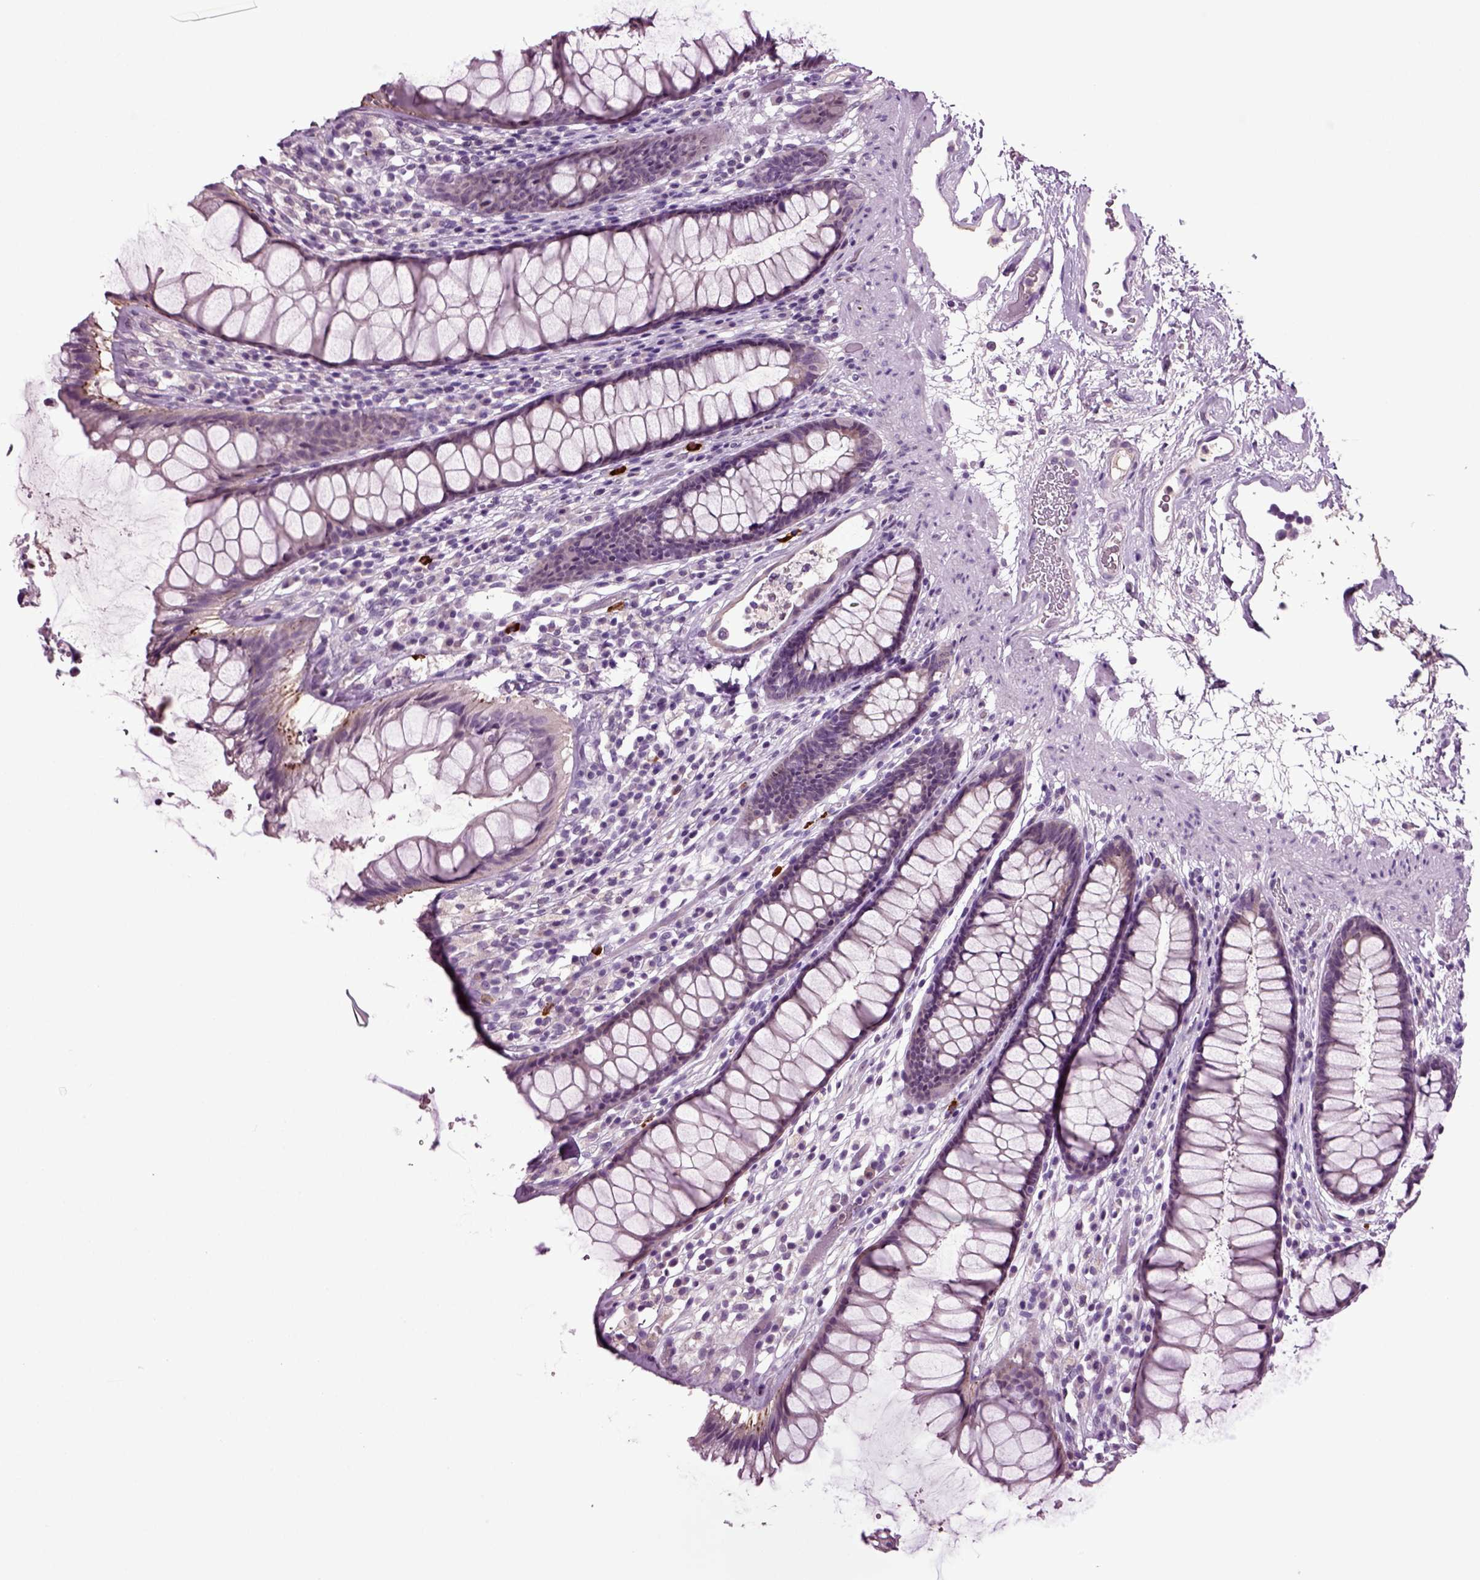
{"staining": {"intensity": "negative", "quantity": "none", "location": "none"}, "tissue": "rectum", "cell_type": "Glandular cells", "image_type": "normal", "snomed": [{"axis": "morphology", "description": "Normal tissue, NOS"}, {"axis": "topography", "description": "Rectum"}], "caption": "DAB (3,3'-diaminobenzidine) immunohistochemical staining of unremarkable rectum shows no significant positivity in glandular cells.", "gene": "FGF11", "patient": {"sex": "male", "age": 72}}